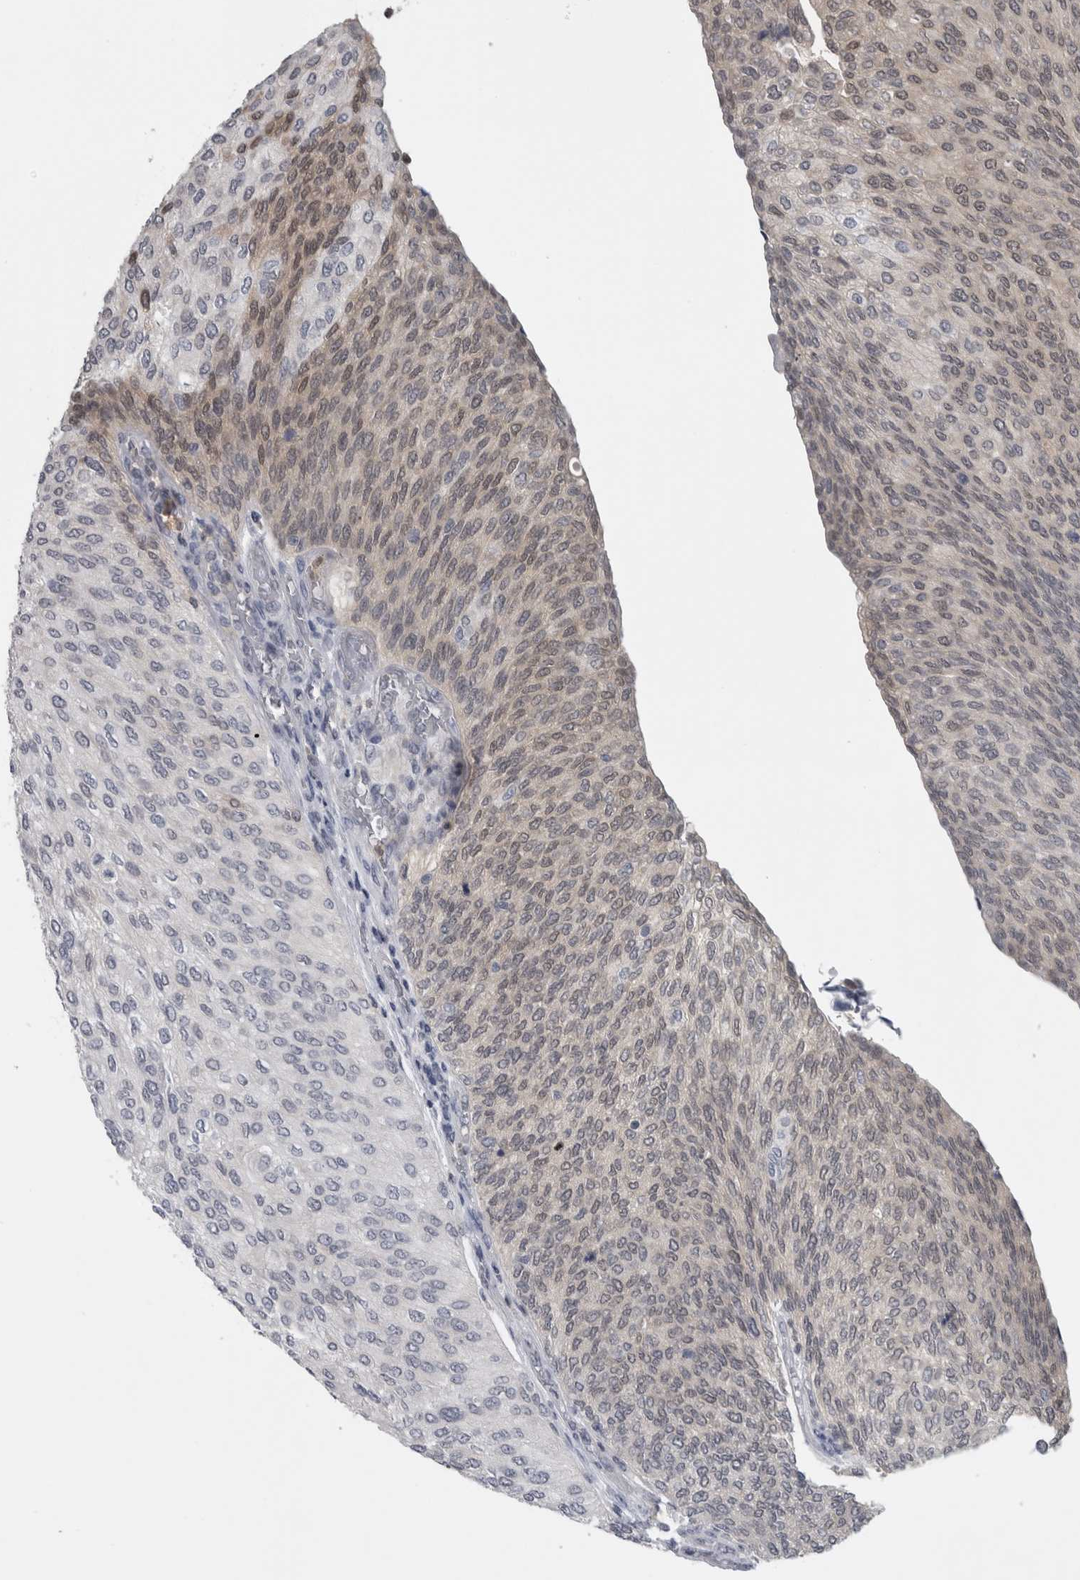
{"staining": {"intensity": "weak", "quantity": "25%-75%", "location": "cytoplasmic/membranous,nuclear"}, "tissue": "urothelial cancer", "cell_type": "Tumor cells", "image_type": "cancer", "snomed": [{"axis": "morphology", "description": "Urothelial carcinoma, Low grade"}, {"axis": "topography", "description": "Urinary bladder"}], "caption": "IHC (DAB) staining of urothelial cancer demonstrates weak cytoplasmic/membranous and nuclear protein positivity in approximately 25%-75% of tumor cells.", "gene": "NAPRT", "patient": {"sex": "female", "age": 79}}